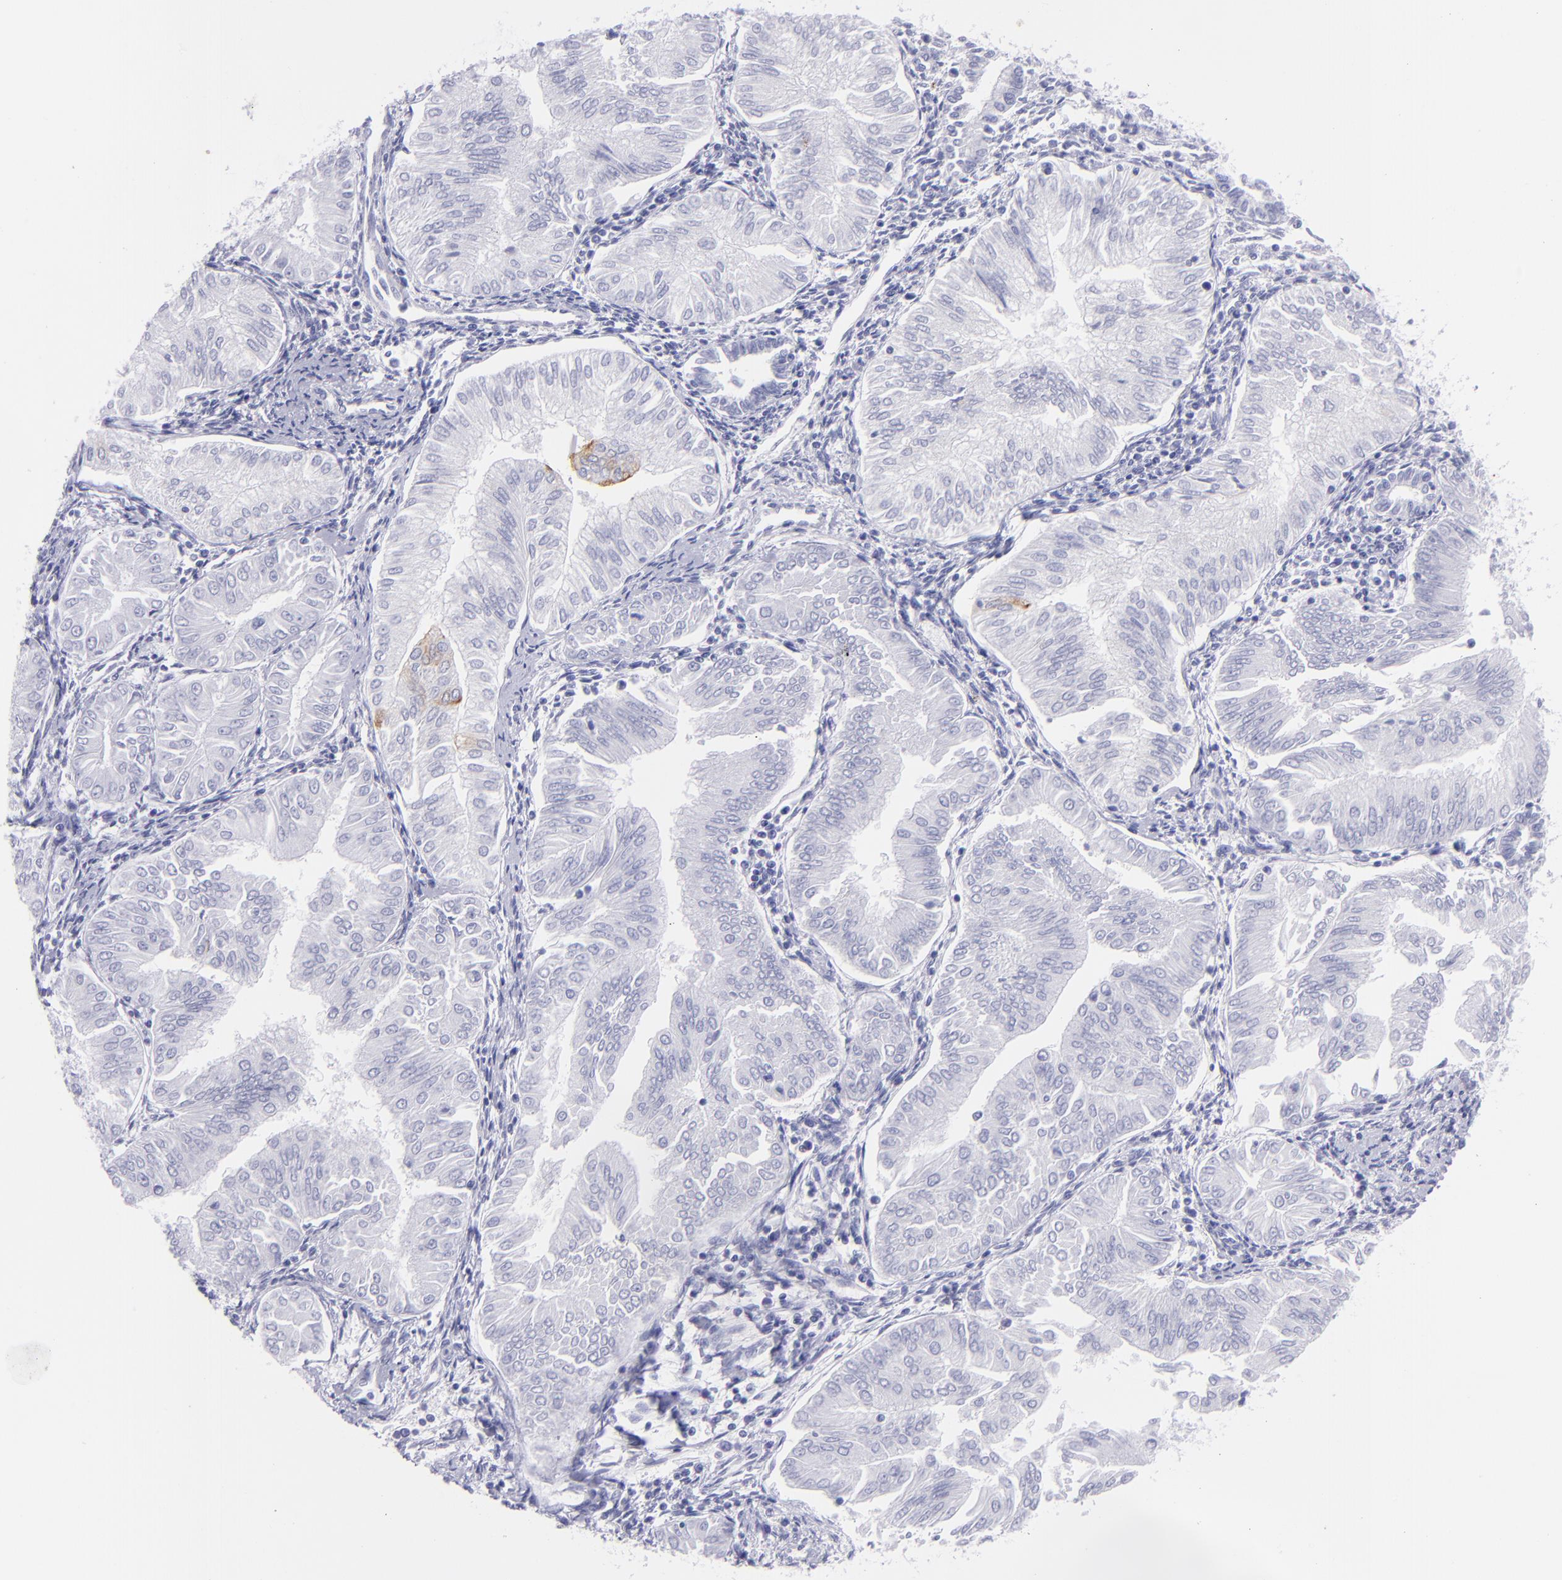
{"staining": {"intensity": "negative", "quantity": "none", "location": "none"}, "tissue": "endometrial cancer", "cell_type": "Tumor cells", "image_type": "cancer", "snomed": [{"axis": "morphology", "description": "Adenocarcinoma, NOS"}, {"axis": "topography", "description": "Endometrium"}], "caption": "The micrograph displays no staining of tumor cells in endometrial cancer.", "gene": "PIP", "patient": {"sex": "female", "age": 53}}